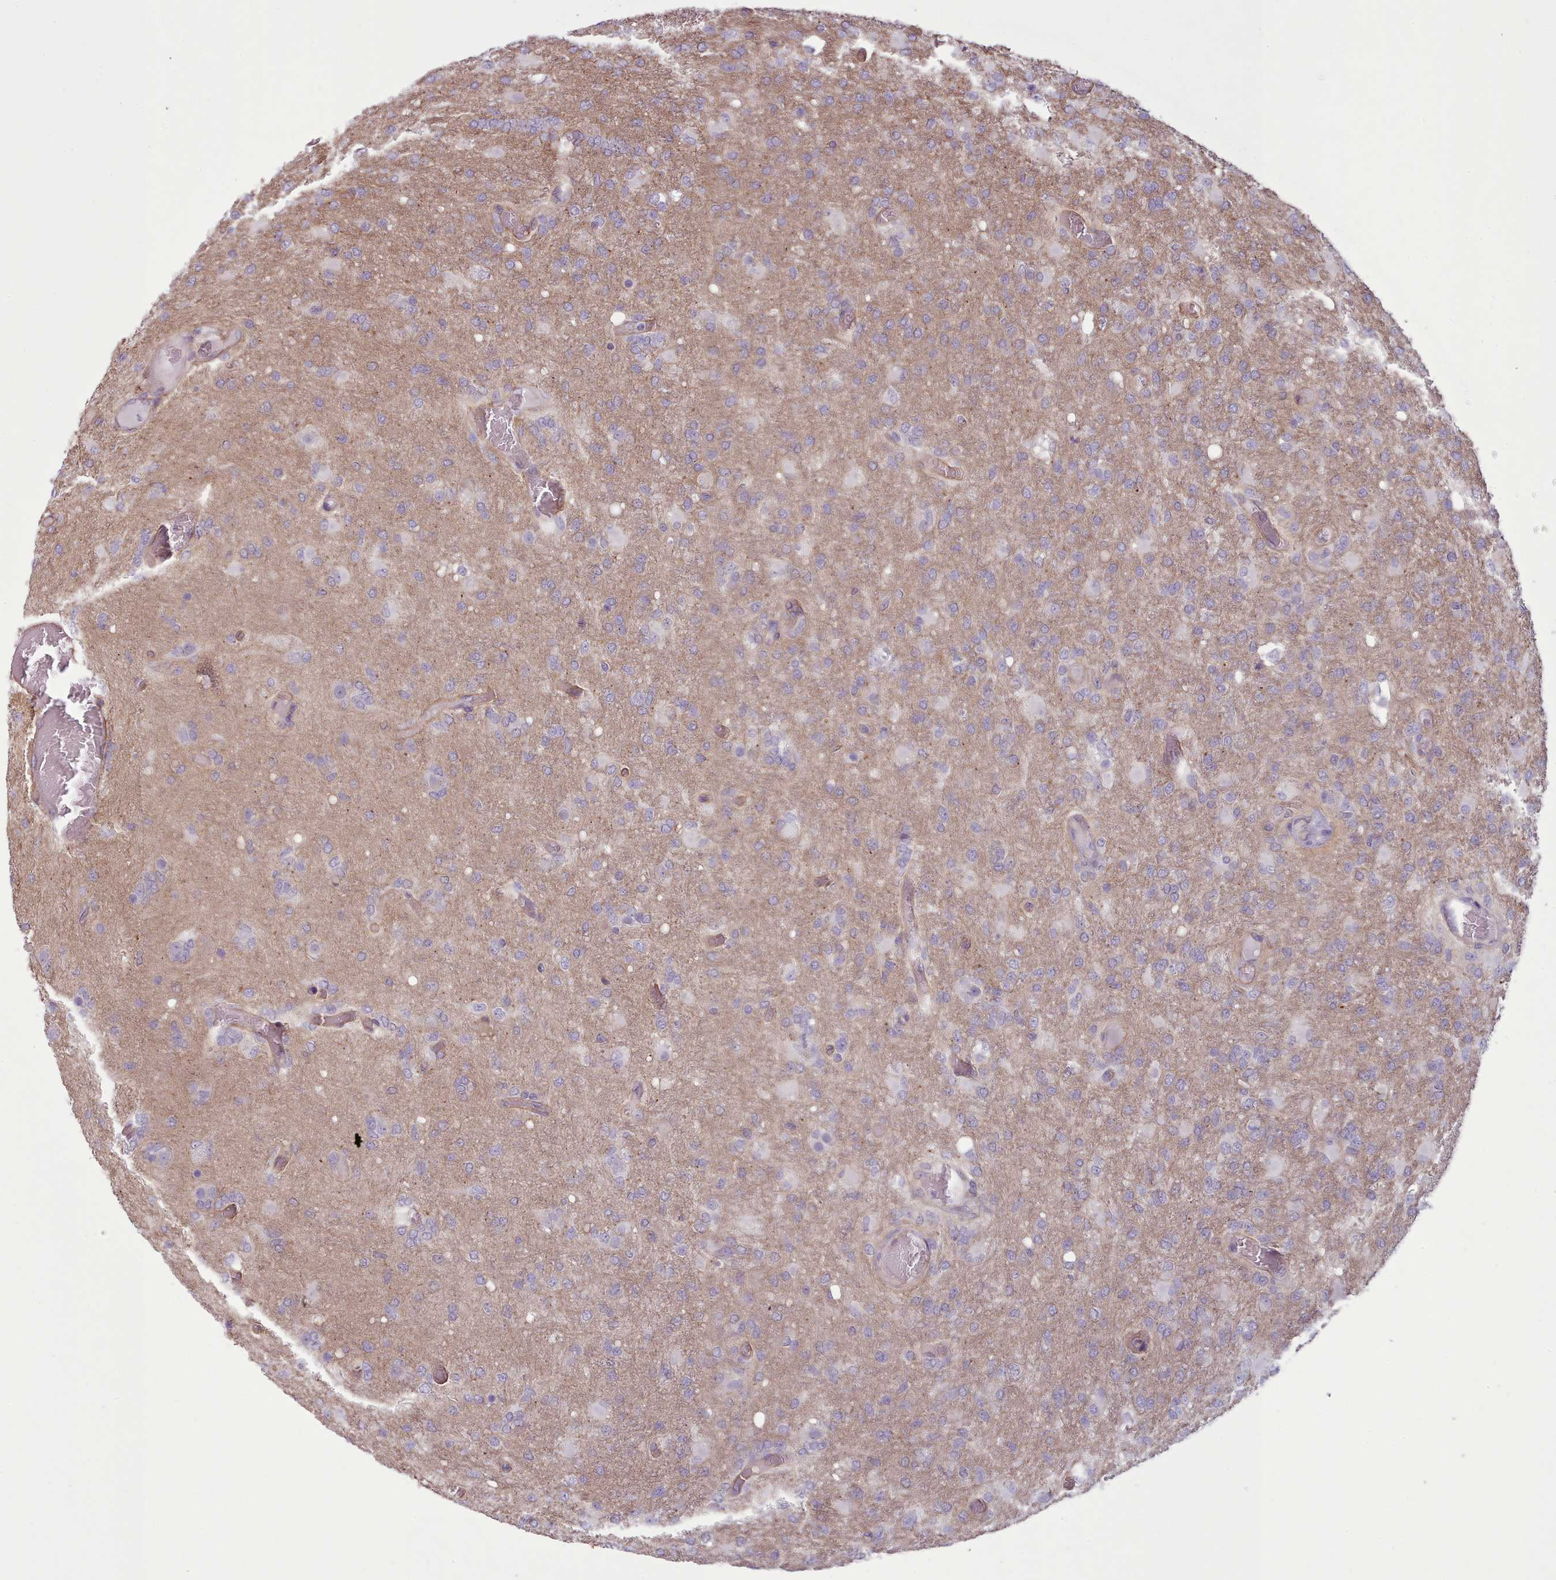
{"staining": {"intensity": "negative", "quantity": "none", "location": "none"}, "tissue": "glioma", "cell_type": "Tumor cells", "image_type": "cancer", "snomed": [{"axis": "morphology", "description": "Glioma, malignant, High grade"}, {"axis": "topography", "description": "Brain"}], "caption": "This photomicrograph is of high-grade glioma (malignant) stained with IHC to label a protein in brown with the nuclei are counter-stained blue. There is no staining in tumor cells.", "gene": "PLD4", "patient": {"sex": "female", "age": 74}}